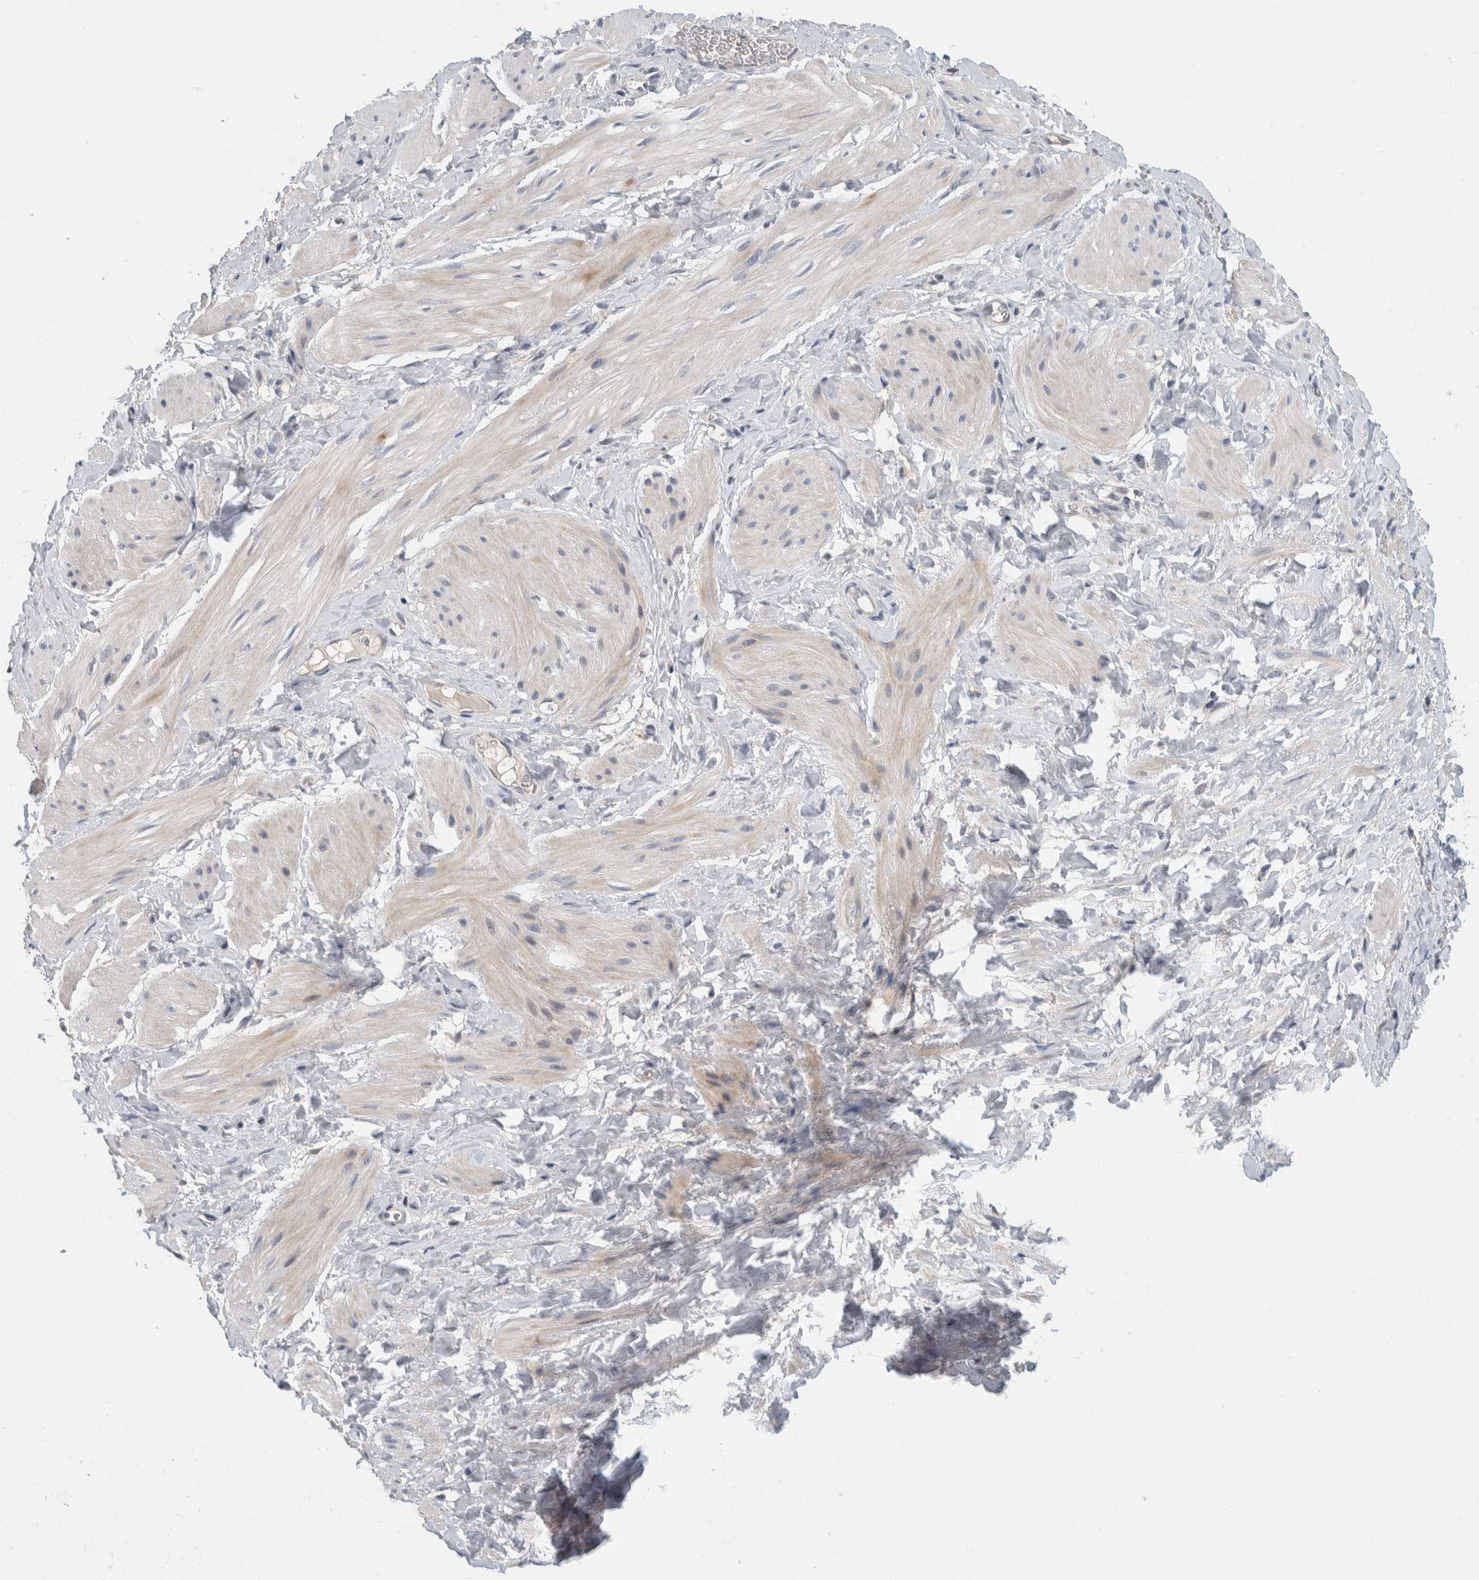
{"staining": {"intensity": "weak", "quantity": "<25%", "location": "cytoplasmic/membranous"}, "tissue": "smooth muscle", "cell_type": "Smooth muscle cells", "image_type": "normal", "snomed": [{"axis": "morphology", "description": "Normal tissue, NOS"}, {"axis": "topography", "description": "Smooth muscle"}], "caption": "High power microscopy image of an immunohistochemistry (IHC) image of benign smooth muscle, revealing no significant staining in smooth muscle cells.", "gene": "SHPK", "patient": {"sex": "male", "age": 16}}